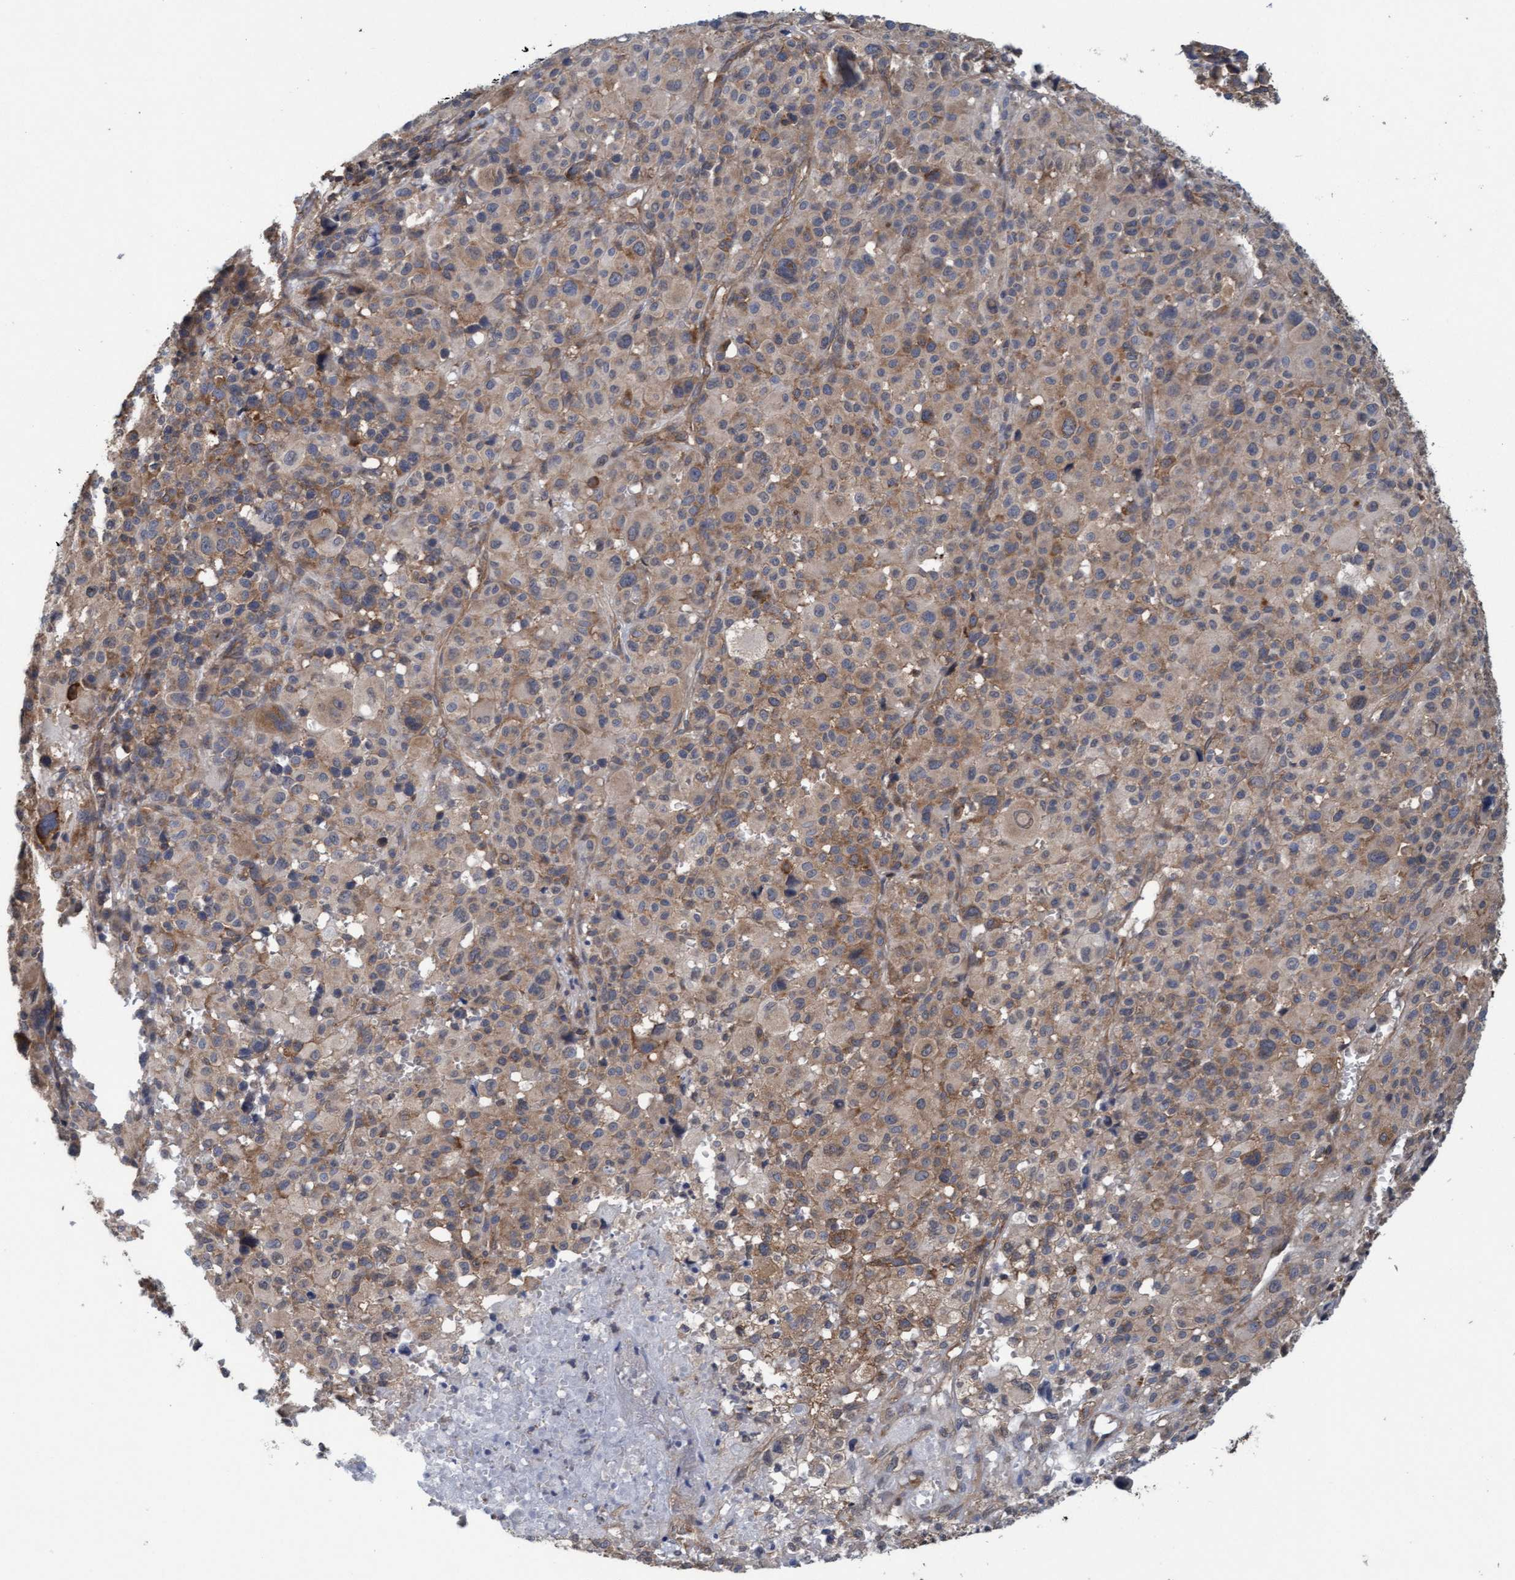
{"staining": {"intensity": "weak", "quantity": ">75%", "location": "cytoplasmic/membranous"}, "tissue": "melanoma", "cell_type": "Tumor cells", "image_type": "cancer", "snomed": [{"axis": "morphology", "description": "Malignant melanoma, Metastatic site"}, {"axis": "topography", "description": "Skin"}], "caption": "IHC (DAB) staining of human melanoma exhibits weak cytoplasmic/membranous protein expression in approximately >75% of tumor cells.", "gene": "FXR2", "patient": {"sex": "female", "age": 74}}